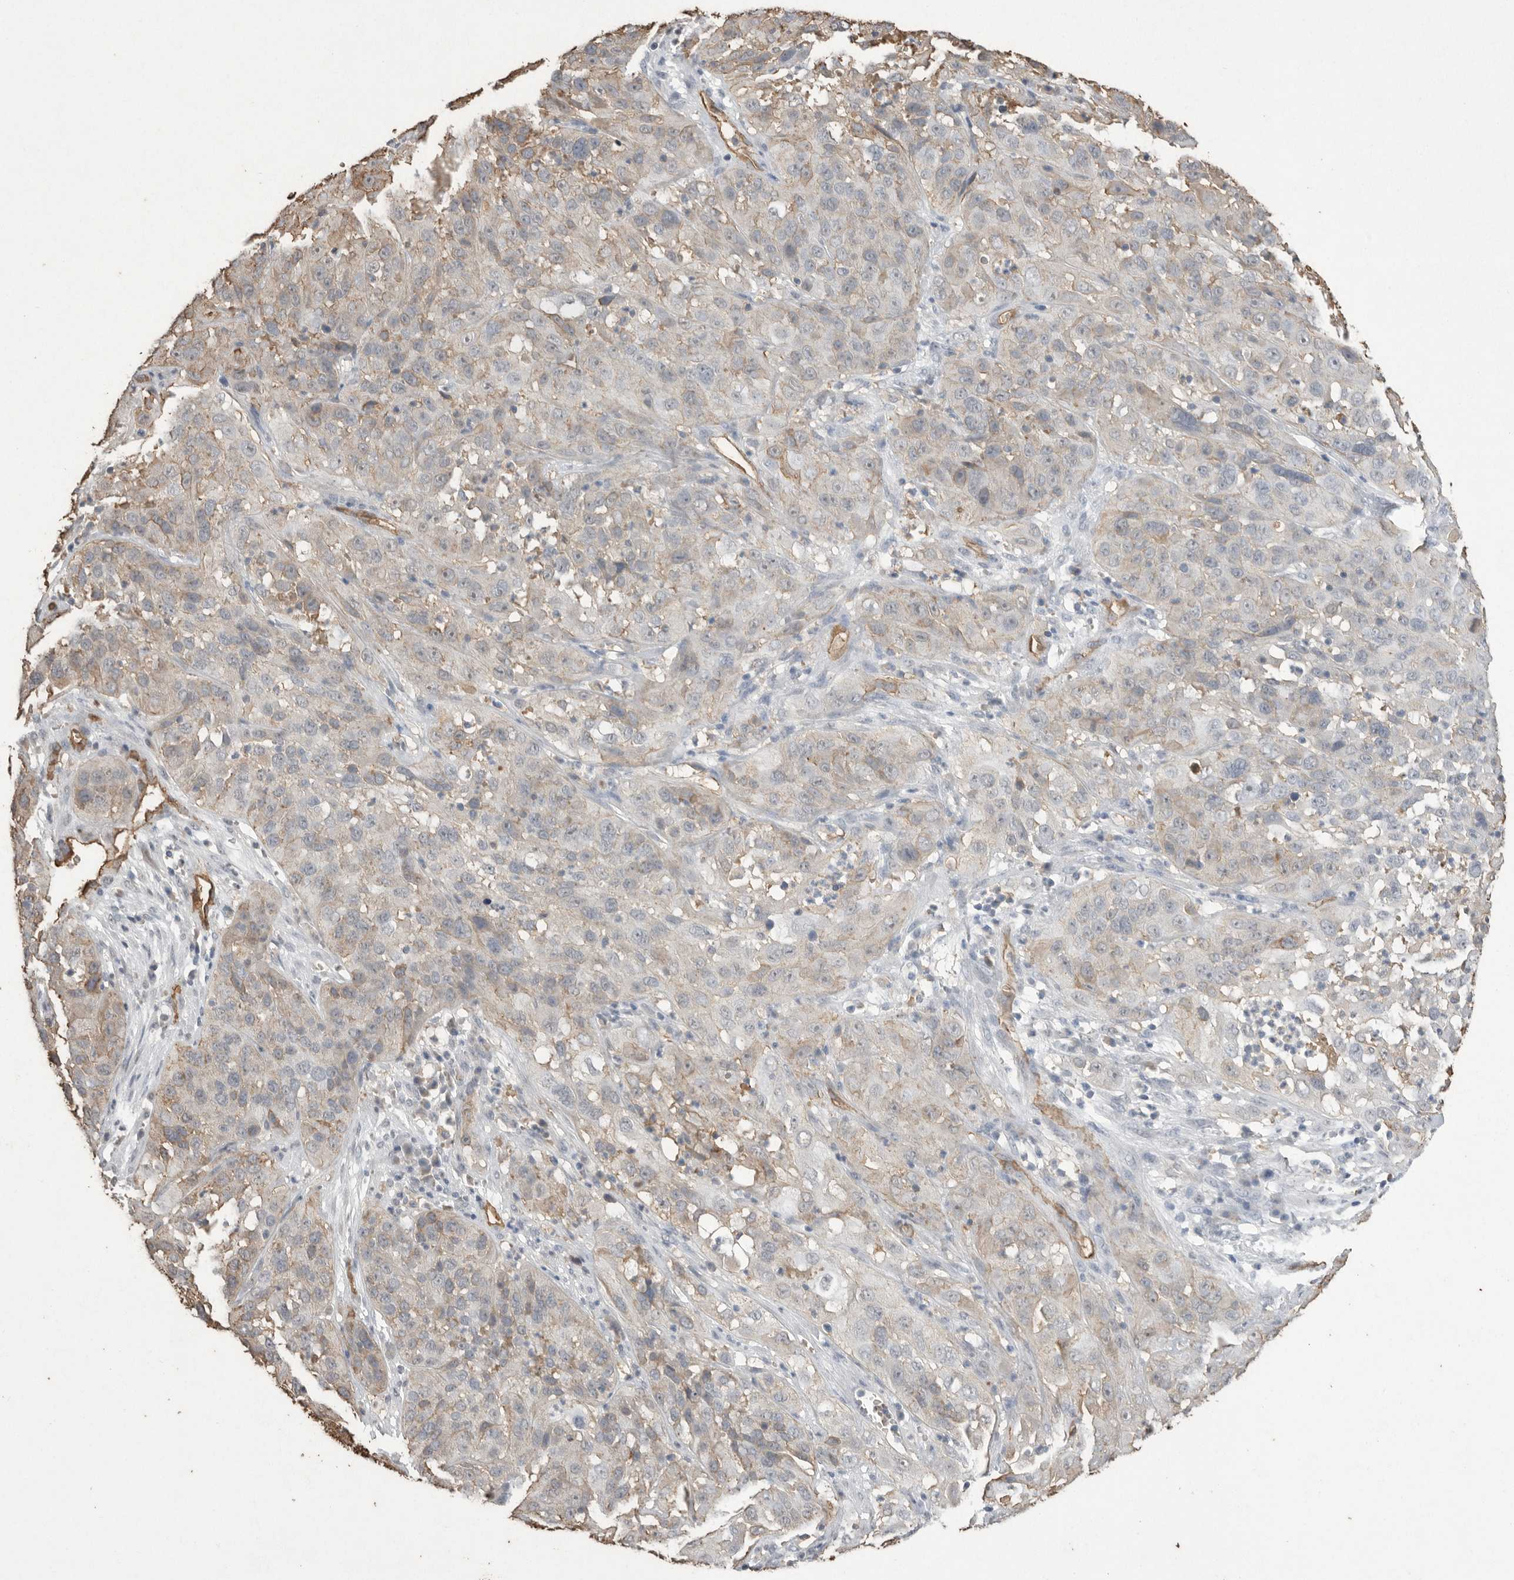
{"staining": {"intensity": "weak", "quantity": "<25%", "location": "cytoplasmic/membranous"}, "tissue": "cervical cancer", "cell_type": "Tumor cells", "image_type": "cancer", "snomed": [{"axis": "morphology", "description": "Squamous cell carcinoma, NOS"}, {"axis": "topography", "description": "Cervix"}], "caption": "DAB (3,3'-diaminobenzidine) immunohistochemical staining of human cervical cancer demonstrates no significant positivity in tumor cells.", "gene": "IL27", "patient": {"sex": "female", "age": 32}}